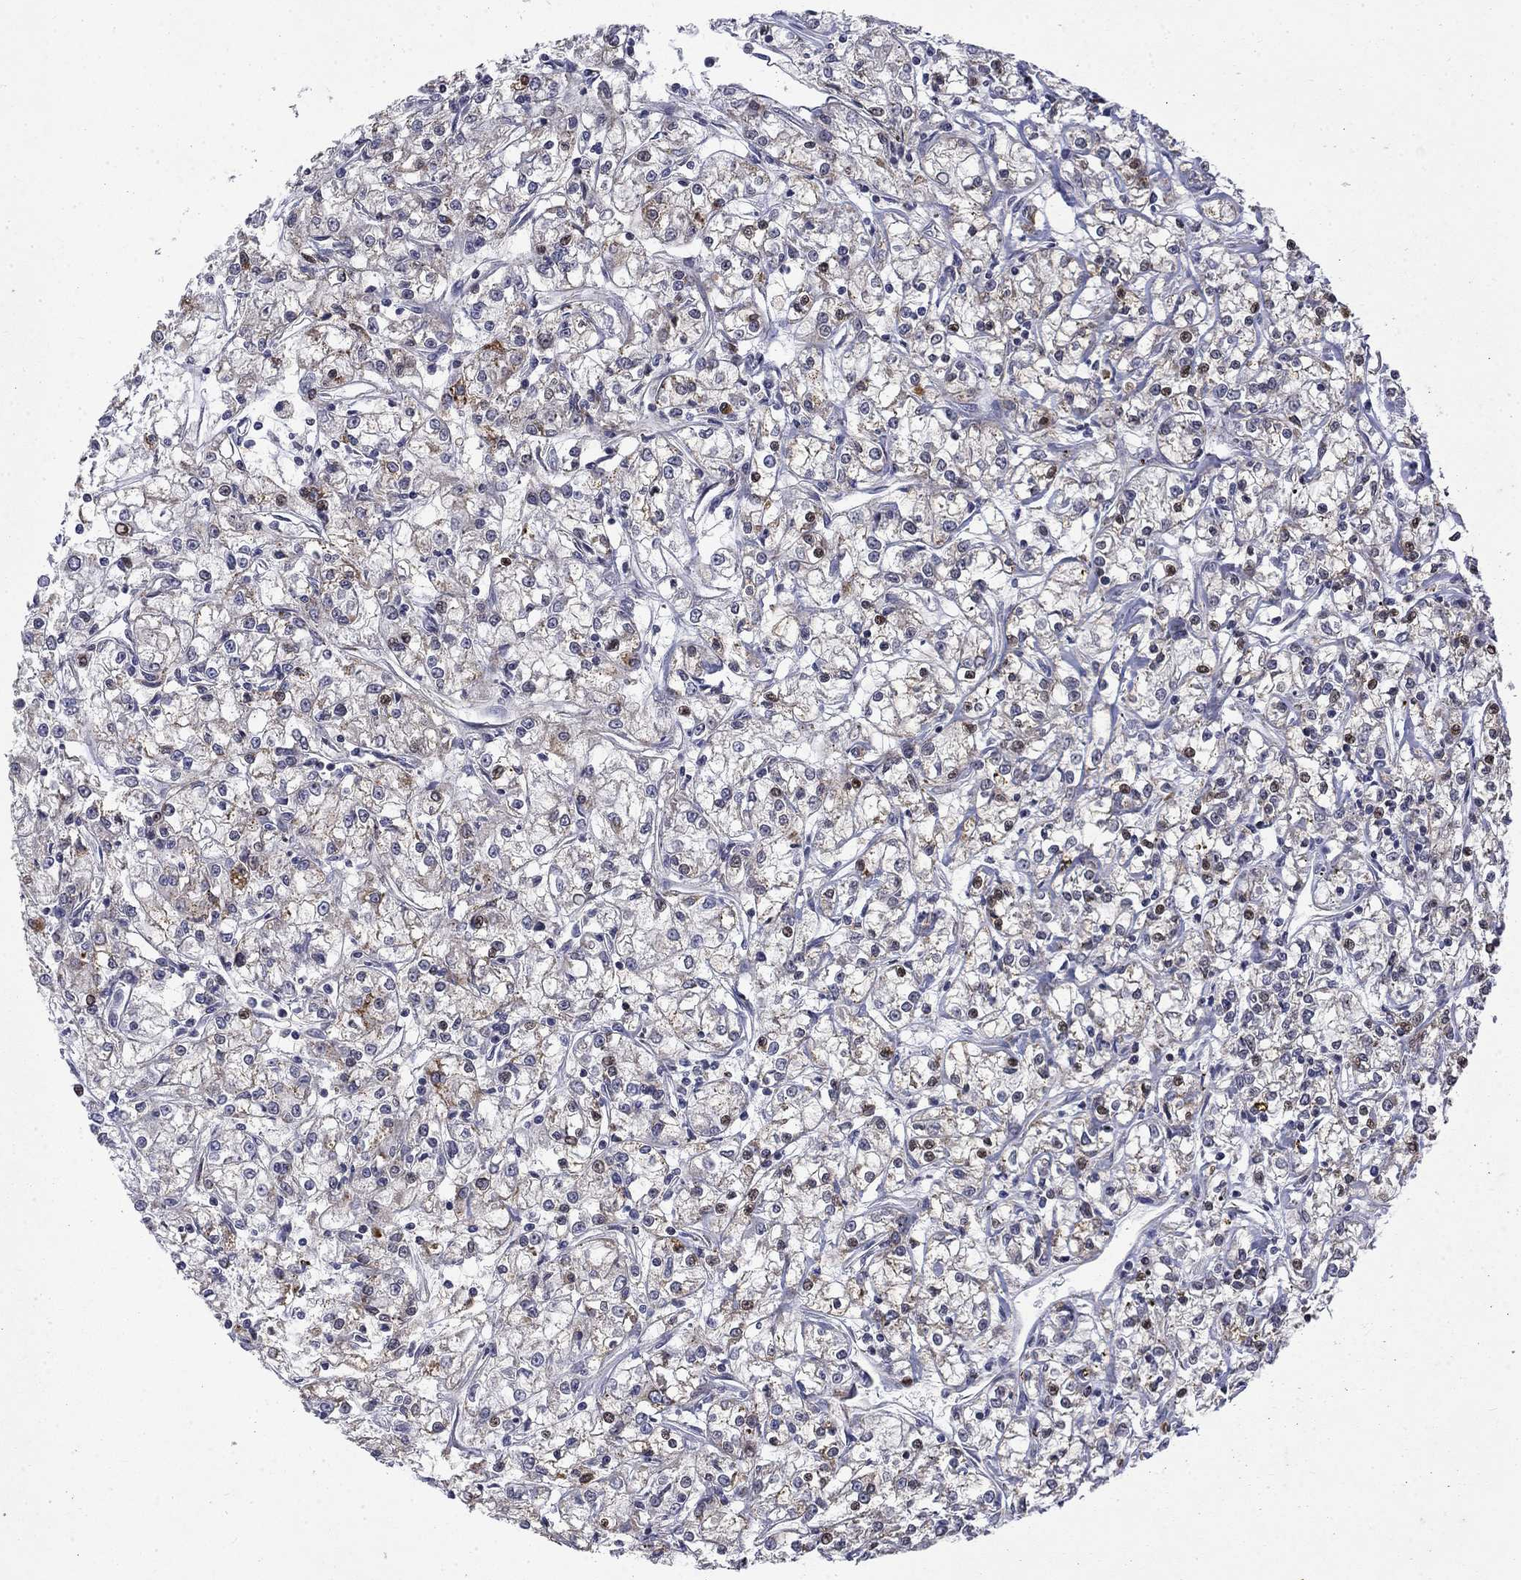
{"staining": {"intensity": "strong", "quantity": "<25%", "location": "cytoplasmic/membranous"}, "tissue": "renal cancer", "cell_type": "Tumor cells", "image_type": "cancer", "snomed": [{"axis": "morphology", "description": "Adenocarcinoma, NOS"}, {"axis": "topography", "description": "Kidney"}], "caption": "Renal cancer stained with IHC reveals strong cytoplasmic/membranous staining in approximately <25% of tumor cells. Using DAB (3,3'-diaminobenzidine) (brown) and hematoxylin (blue) stains, captured at high magnification using brightfield microscopy.", "gene": "PCBP3", "patient": {"sex": "female", "age": 59}}